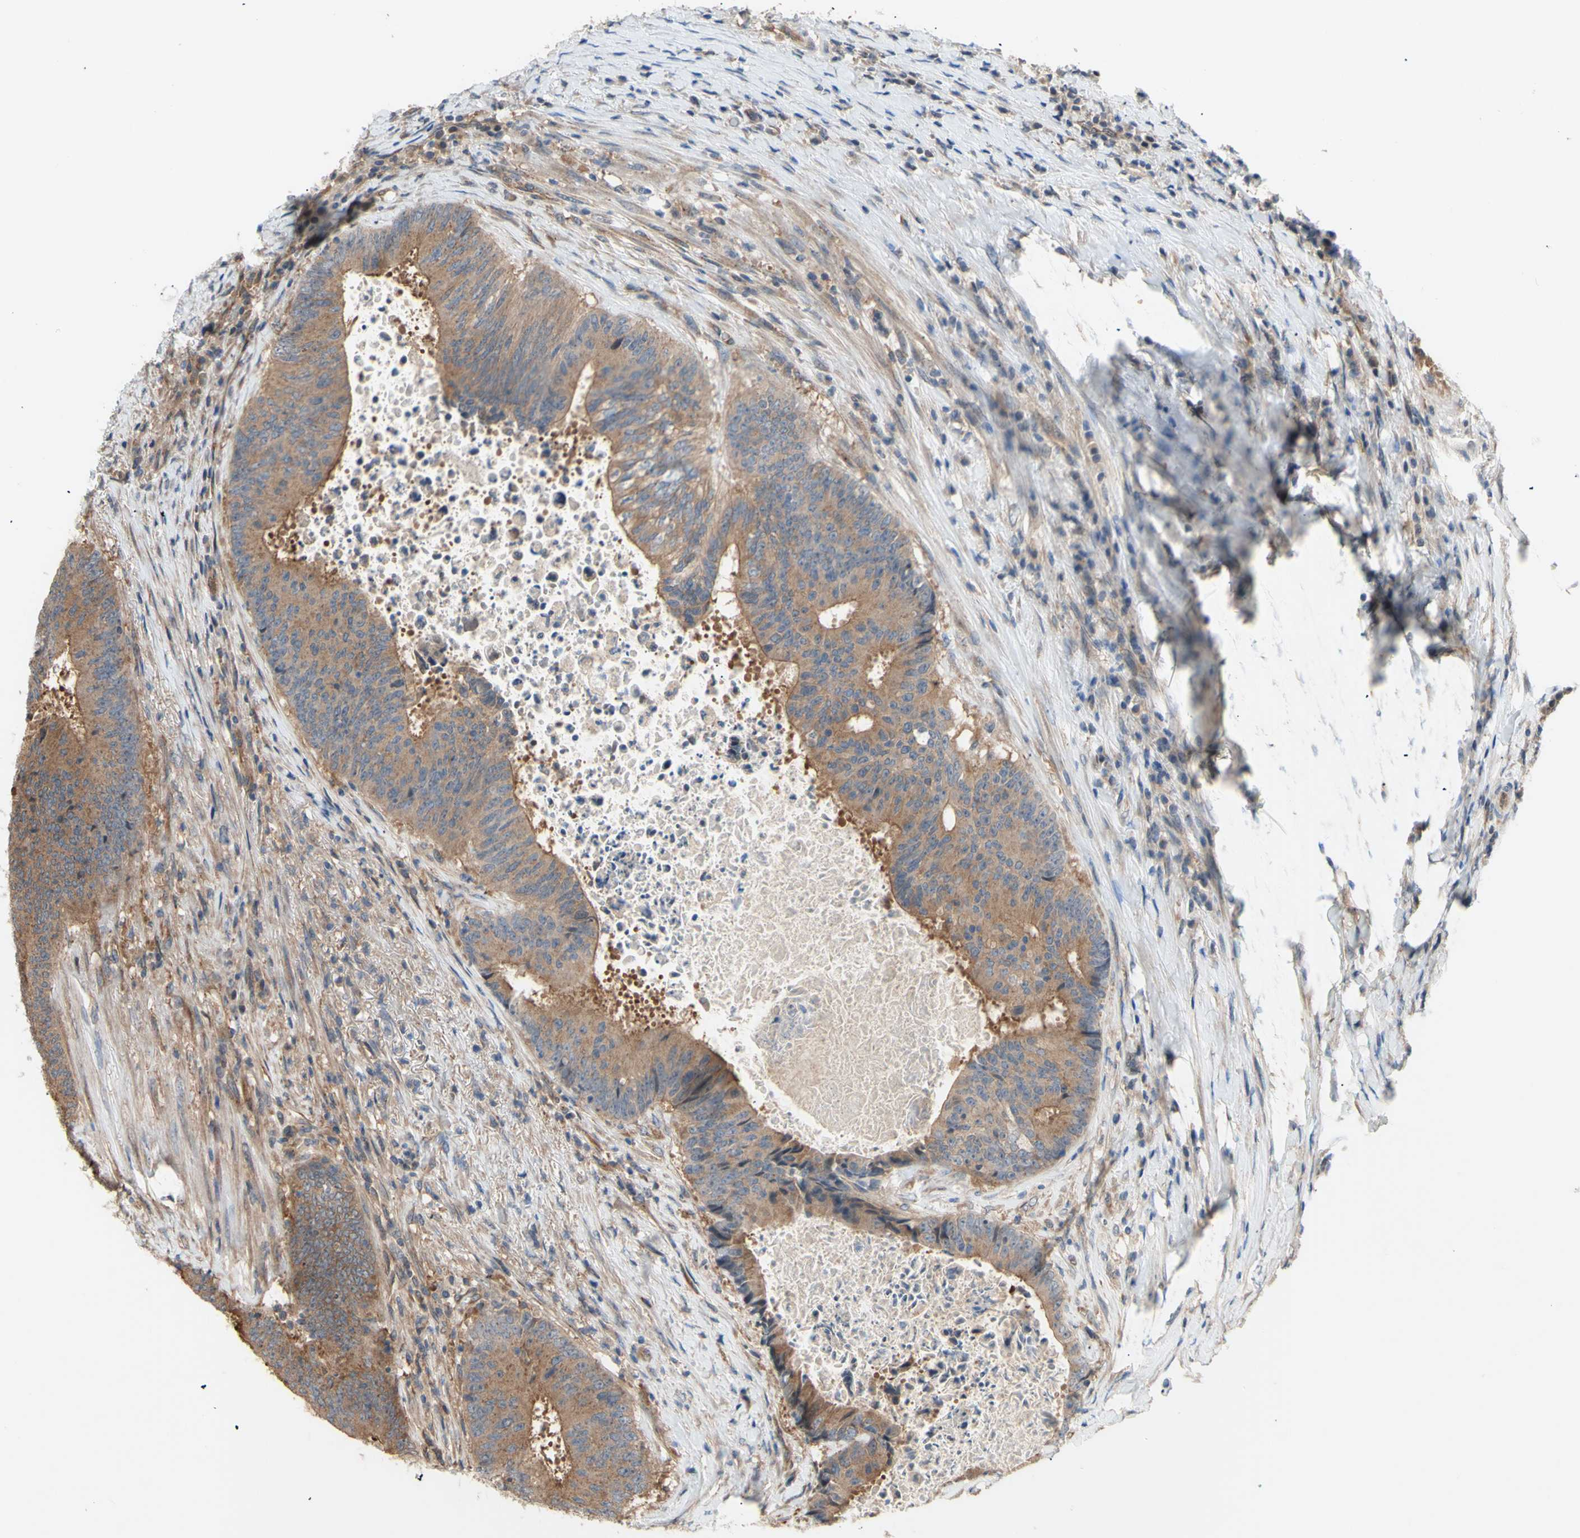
{"staining": {"intensity": "moderate", "quantity": ">75%", "location": "cytoplasmic/membranous"}, "tissue": "colorectal cancer", "cell_type": "Tumor cells", "image_type": "cancer", "snomed": [{"axis": "morphology", "description": "Adenocarcinoma, NOS"}, {"axis": "topography", "description": "Rectum"}], "caption": "Brown immunohistochemical staining in adenocarcinoma (colorectal) exhibits moderate cytoplasmic/membranous positivity in about >75% of tumor cells.", "gene": "DYNLRB1", "patient": {"sex": "male", "age": 72}}